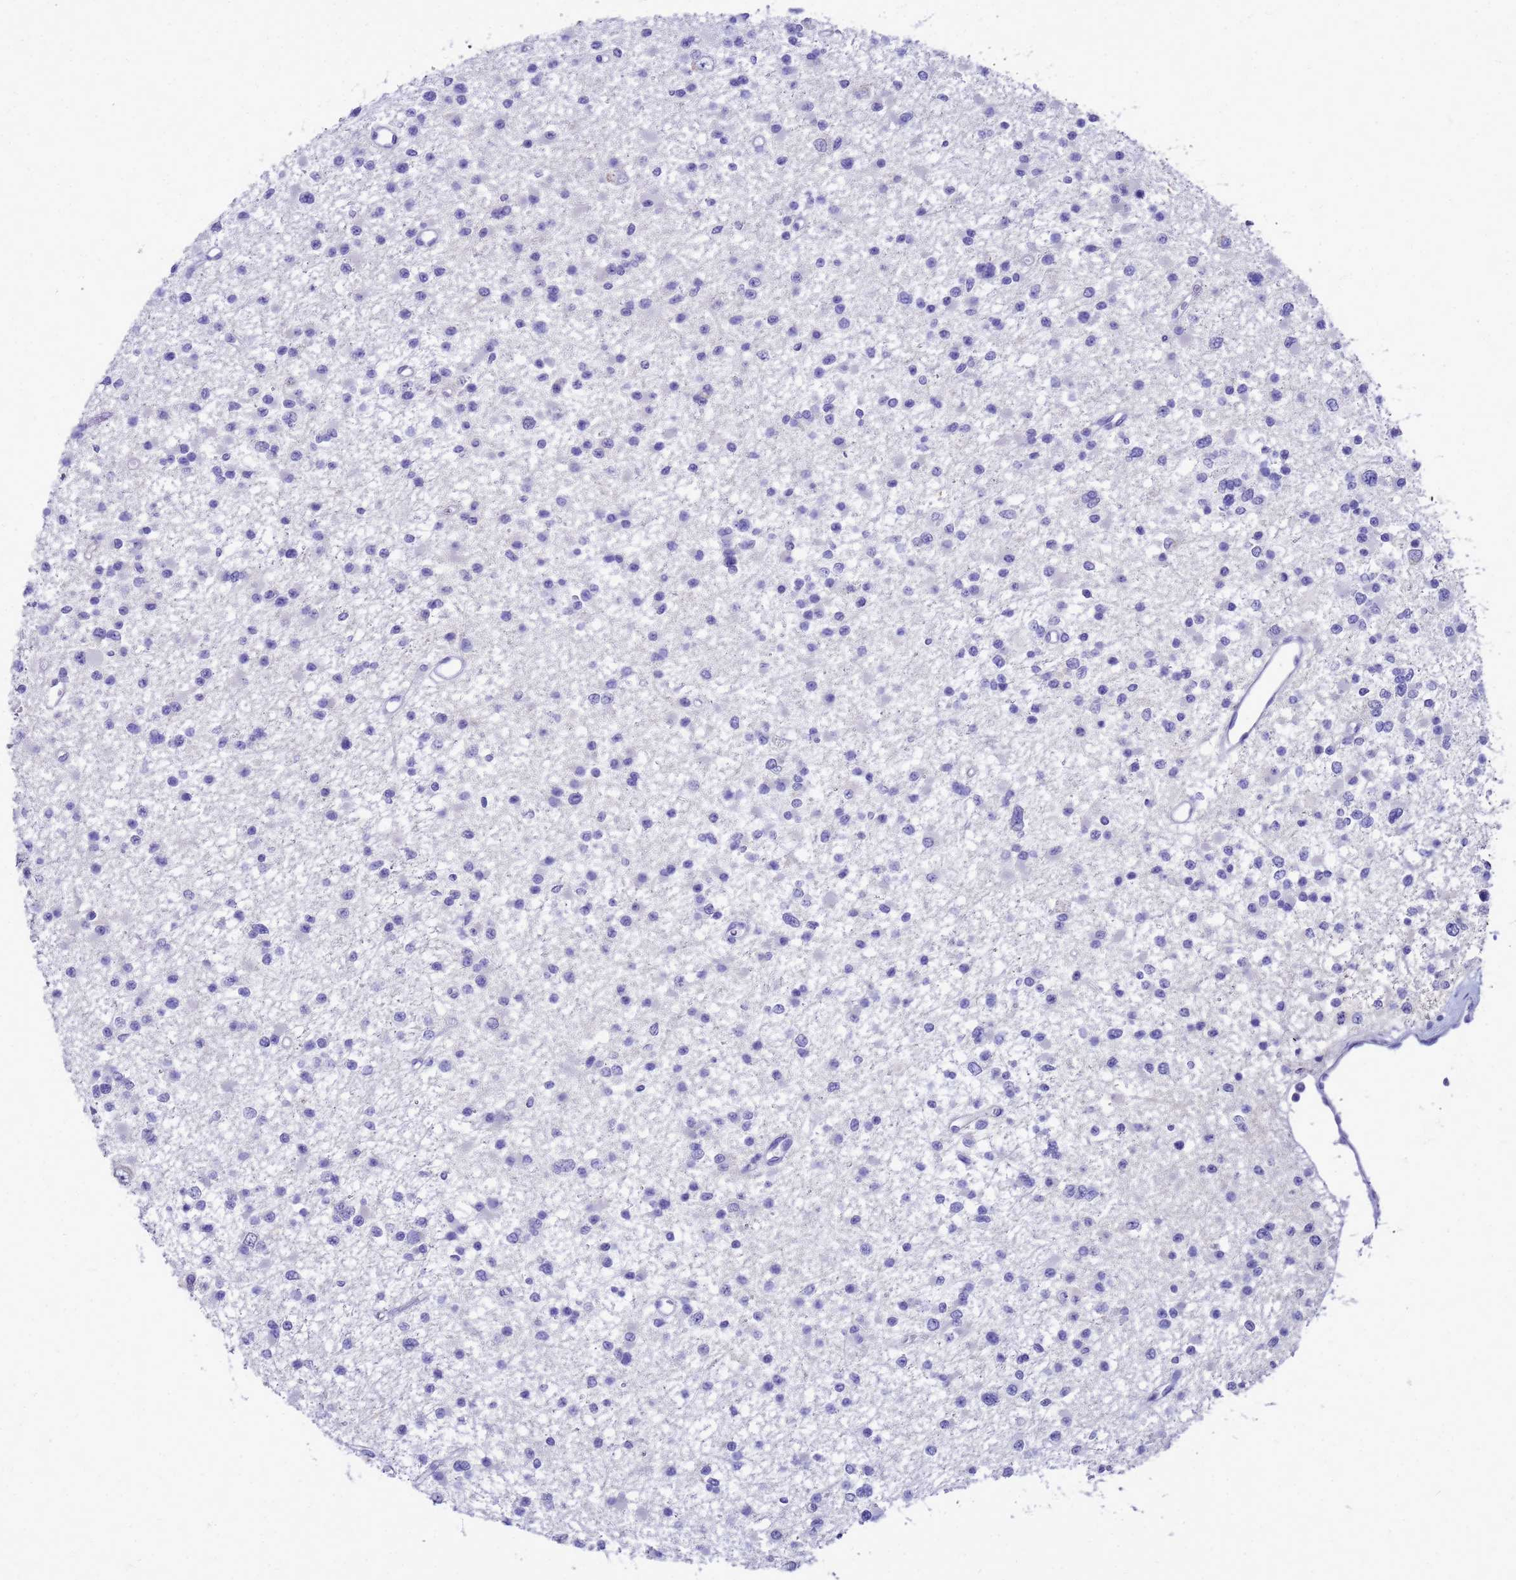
{"staining": {"intensity": "negative", "quantity": "none", "location": "none"}, "tissue": "glioma", "cell_type": "Tumor cells", "image_type": "cancer", "snomed": [{"axis": "morphology", "description": "Glioma, malignant, Low grade"}, {"axis": "topography", "description": "Brain"}], "caption": "Image shows no protein staining in tumor cells of glioma tissue.", "gene": "MS4A13", "patient": {"sex": "female", "age": 22}}